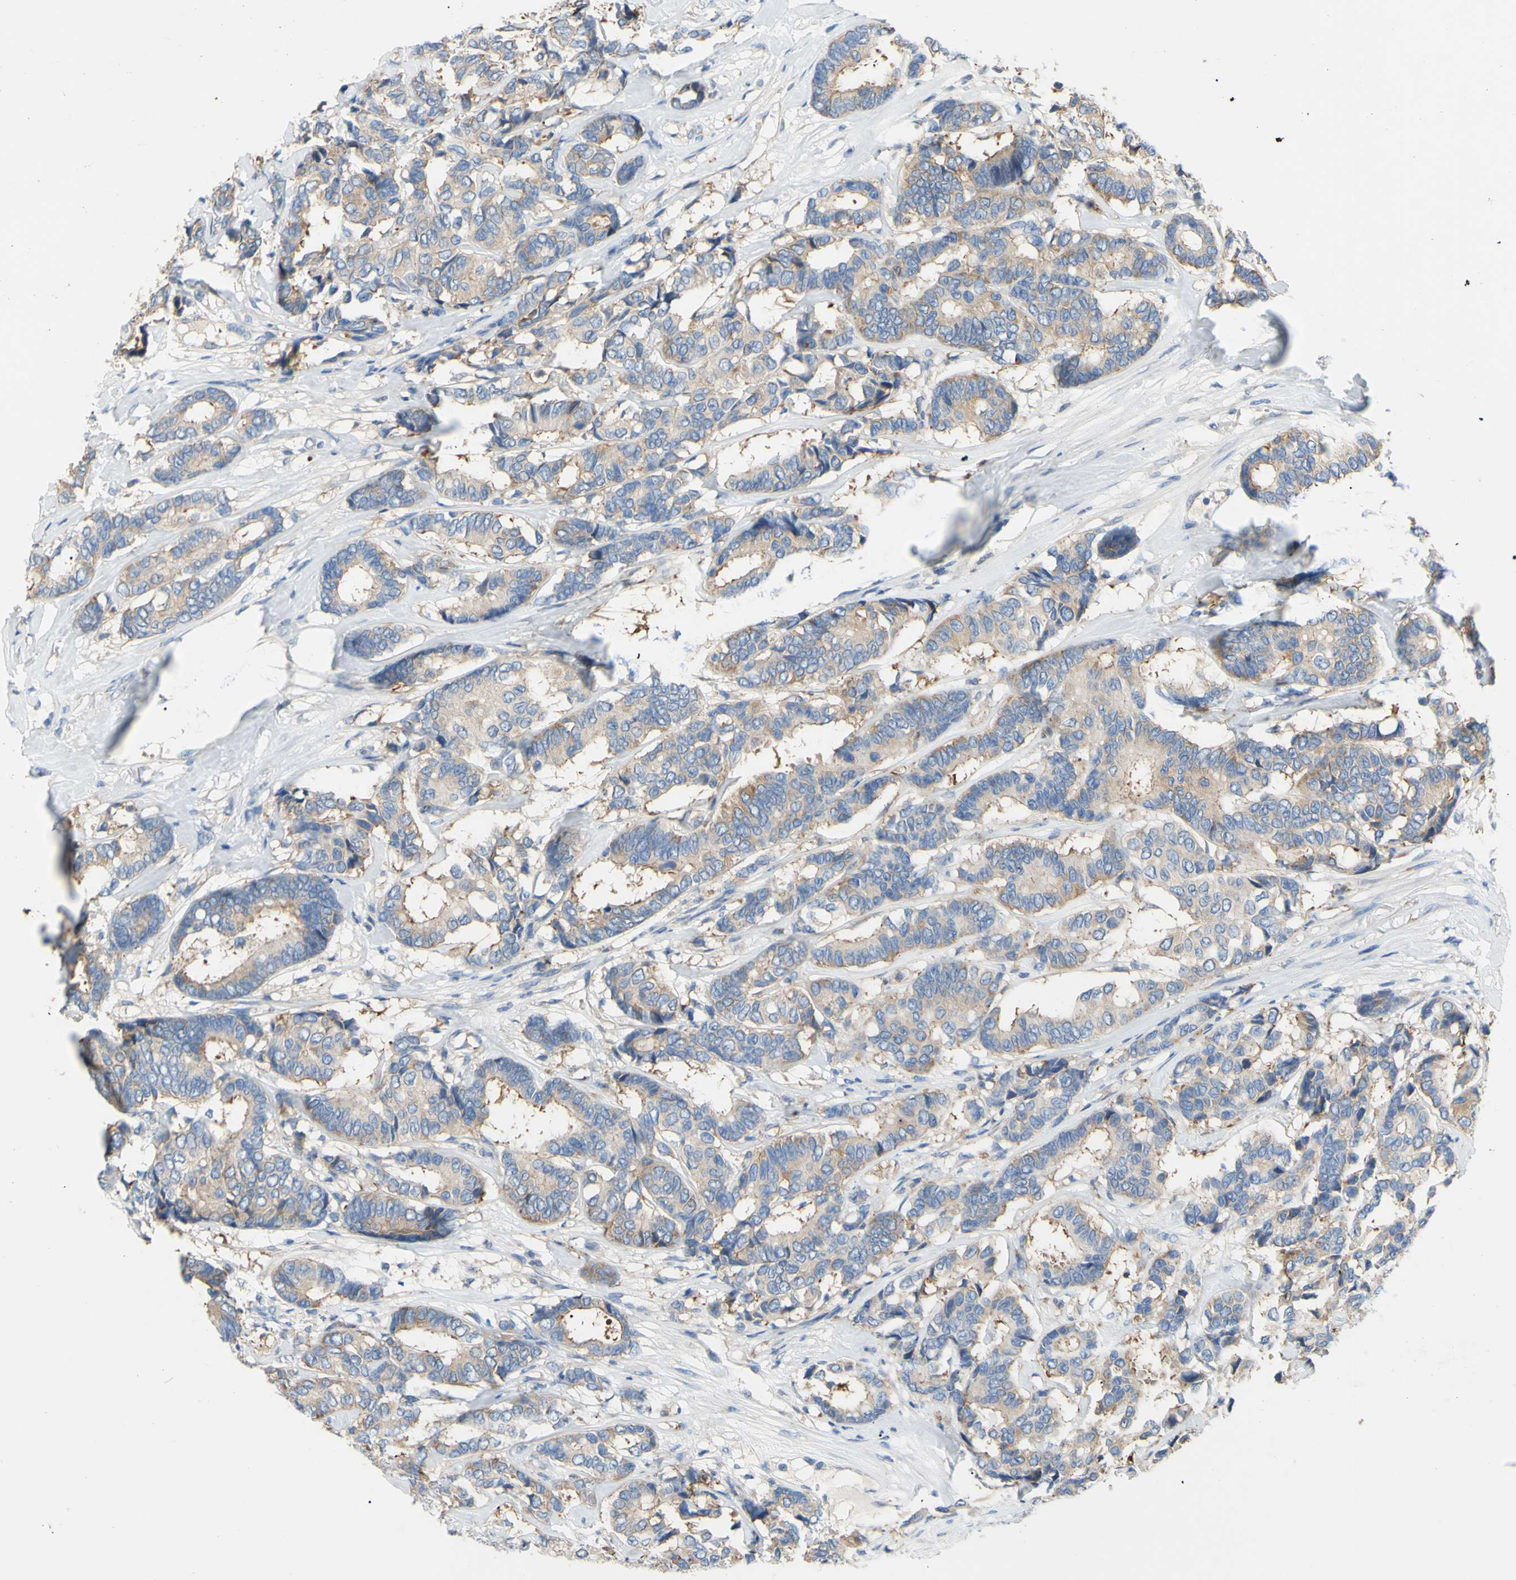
{"staining": {"intensity": "weak", "quantity": ">75%", "location": "cytoplasmic/membranous"}, "tissue": "breast cancer", "cell_type": "Tumor cells", "image_type": "cancer", "snomed": [{"axis": "morphology", "description": "Duct carcinoma"}, {"axis": "topography", "description": "Breast"}], "caption": "Immunohistochemistry (IHC) photomicrograph of neoplastic tissue: human breast invasive ductal carcinoma stained using immunohistochemistry displays low levels of weak protein expression localized specifically in the cytoplasmic/membranous of tumor cells, appearing as a cytoplasmic/membranous brown color.", "gene": "TMEM59L", "patient": {"sex": "female", "age": 87}}